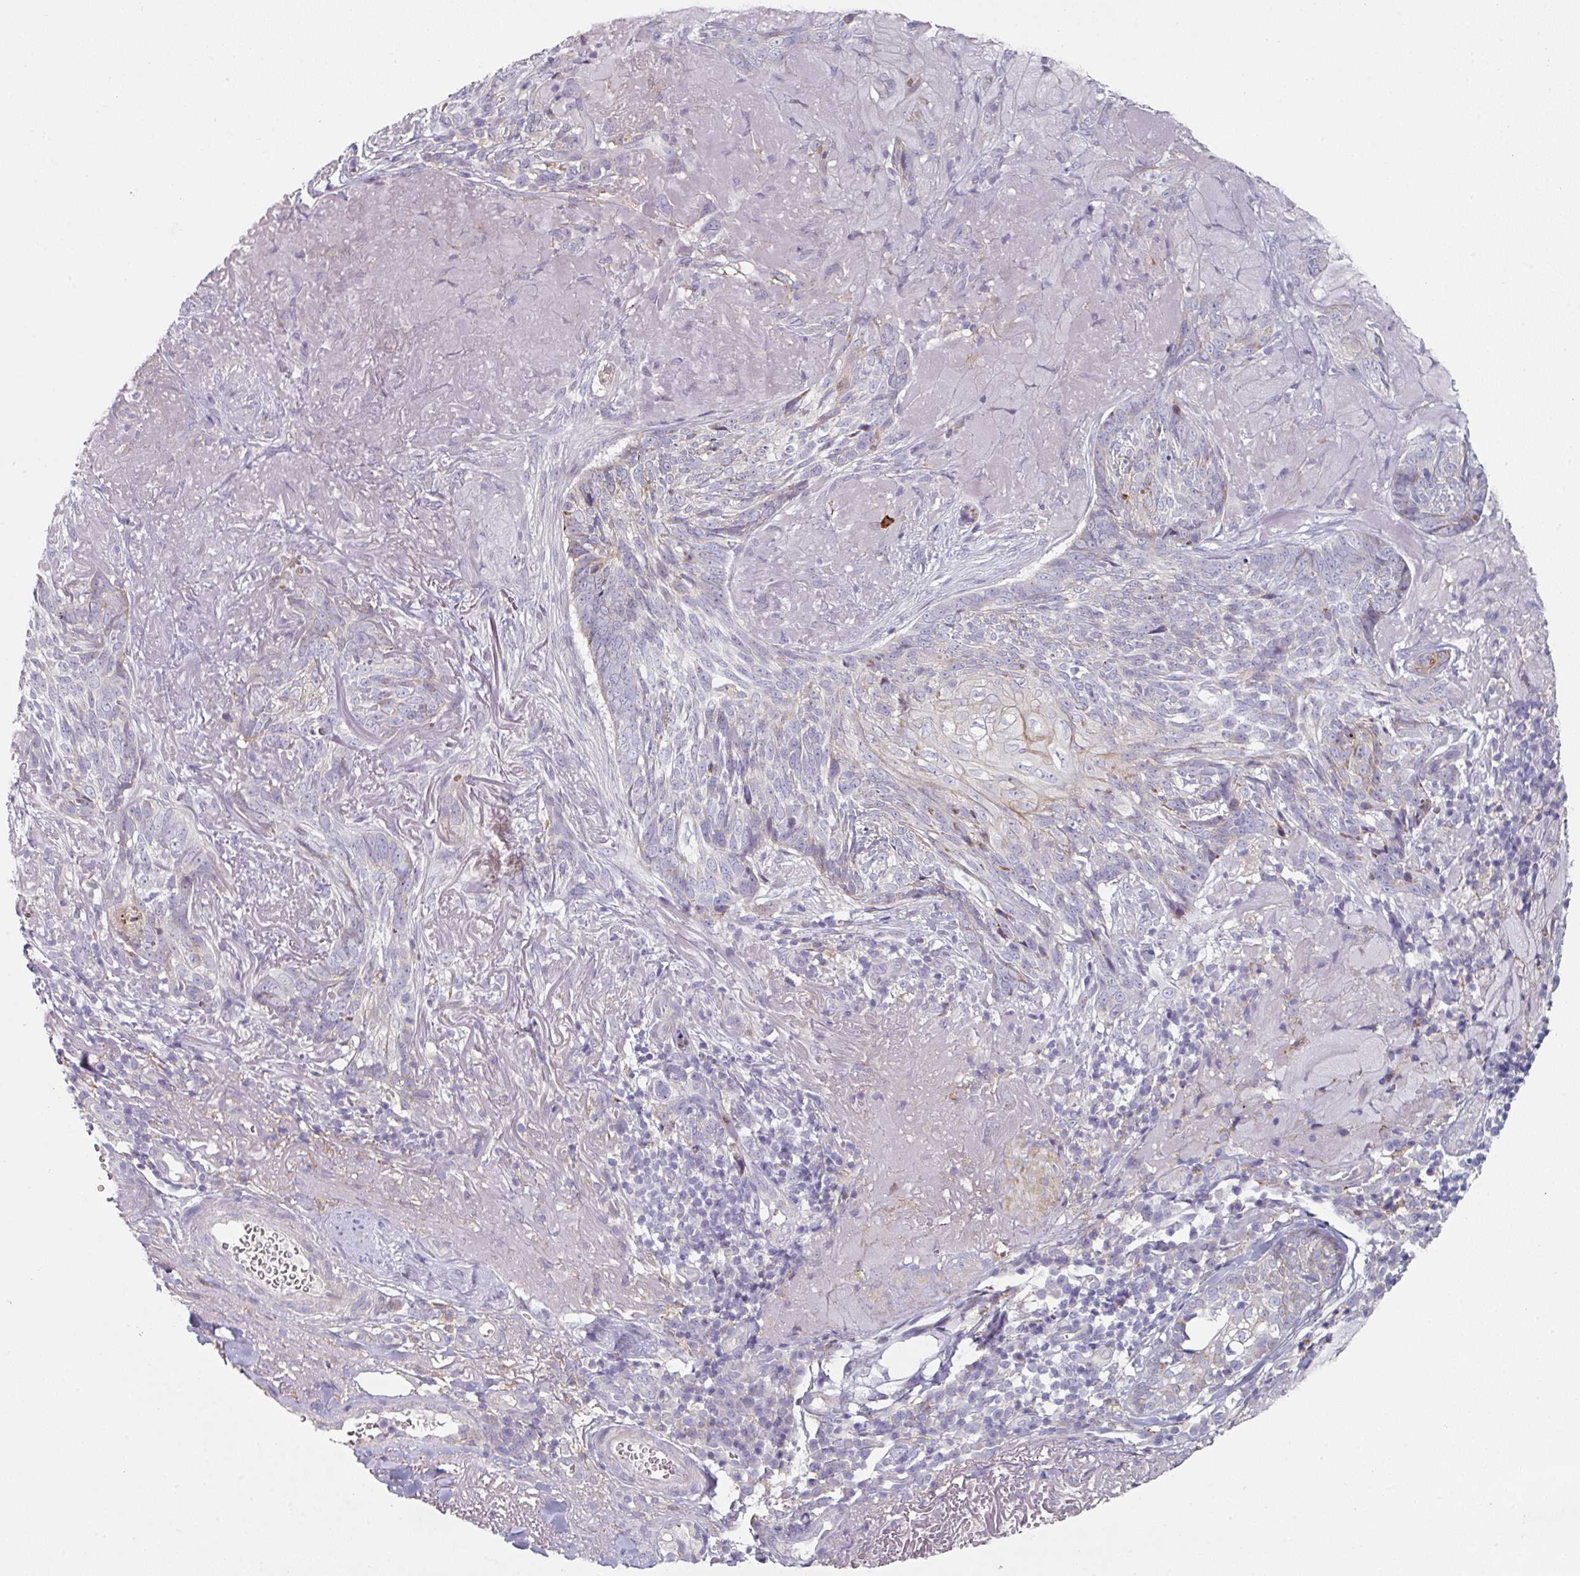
{"staining": {"intensity": "negative", "quantity": "none", "location": "none"}, "tissue": "skin cancer", "cell_type": "Tumor cells", "image_type": "cancer", "snomed": [{"axis": "morphology", "description": "Basal cell carcinoma"}, {"axis": "topography", "description": "Skin"}, {"axis": "topography", "description": "Skin of face"}], "caption": "Immunohistochemistry image of neoplastic tissue: skin cancer (basal cell carcinoma) stained with DAB shows no significant protein positivity in tumor cells.", "gene": "WSB2", "patient": {"sex": "female", "age": 95}}